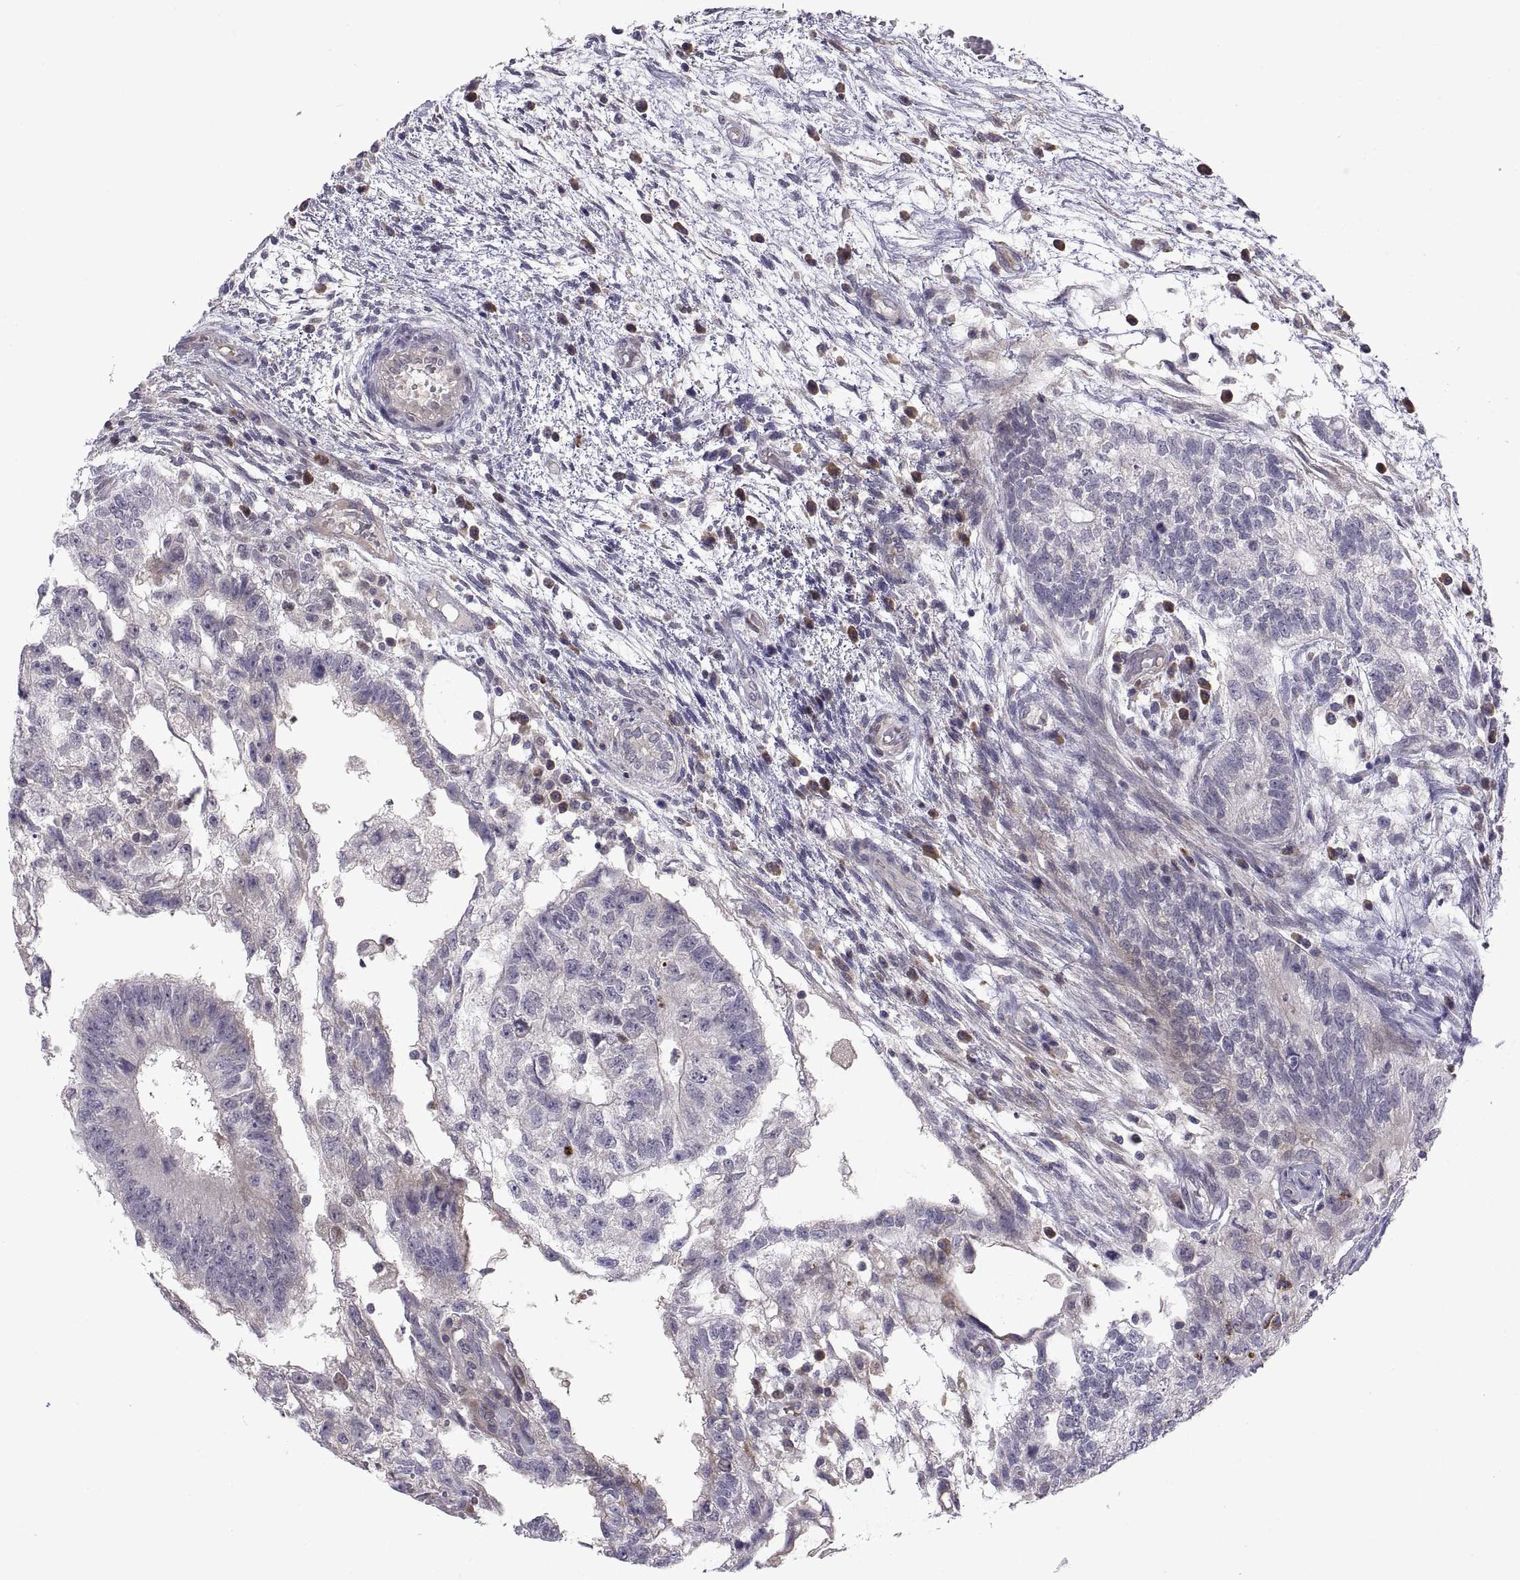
{"staining": {"intensity": "negative", "quantity": "none", "location": "none"}, "tissue": "testis cancer", "cell_type": "Tumor cells", "image_type": "cancer", "snomed": [{"axis": "morphology", "description": "Normal tissue, NOS"}, {"axis": "morphology", "description": "Carcinoma, Embryonal, NOS"}, {"axis": "topography", "description": "Testis"}, {"axis": "topography", "description": "Epididymis"}], "caption": "Micrograph shows no protein staining in tumor cells of testis cancer (embryonal carcinoma) tissue. The staining was performed using DAB (3,3'-diaminobenzidine) to visualize the protein expression in brown, while the nuclei were stained in blue with hematoxylin (Magnification: 20x).", "gene": "PKP1", "patient": {"sex": "male", "age": 32}}